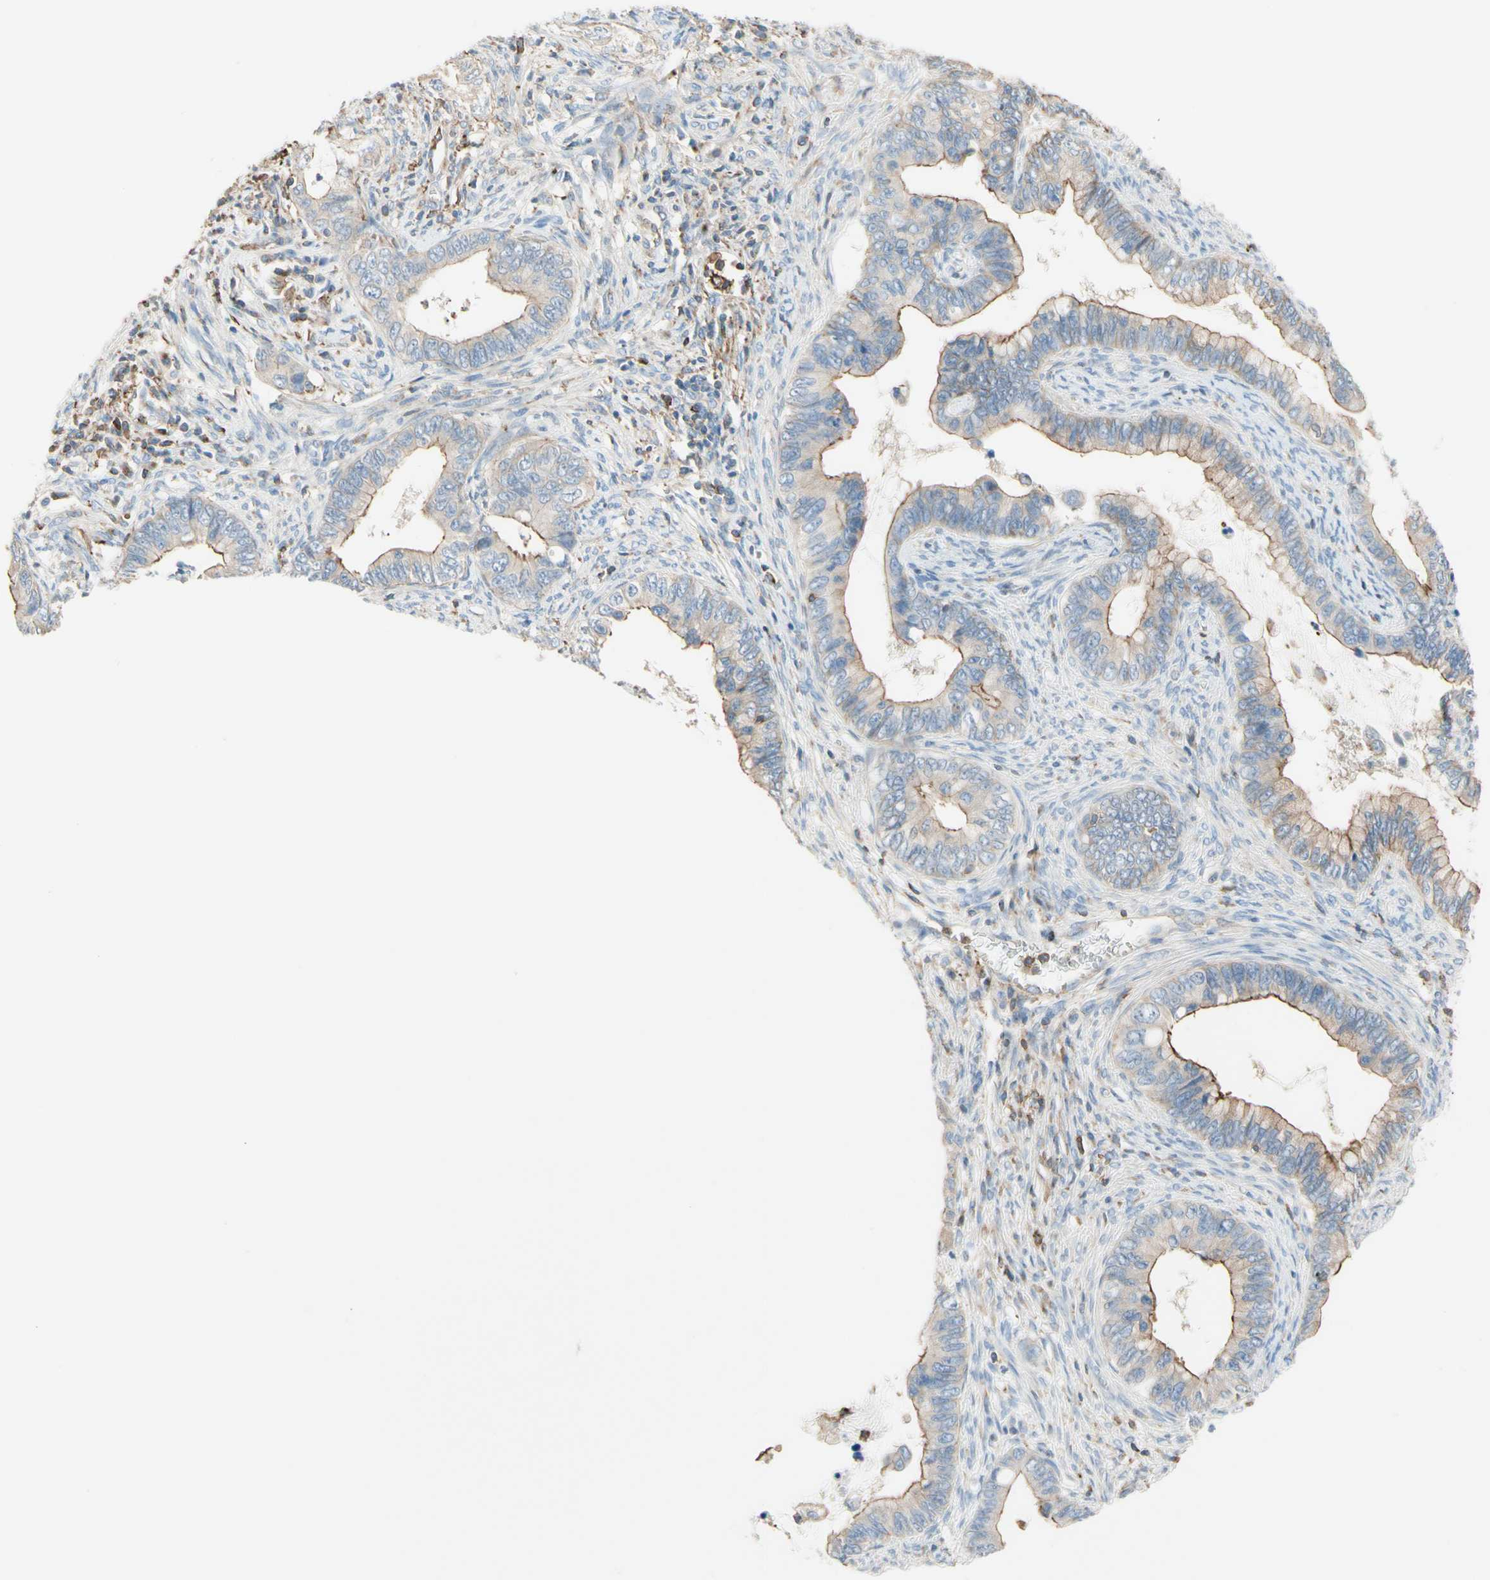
{"staining": {"intensity": "moderate", "quantity": "25%-75%", "location": "cytoplasmic/membranous"}, "tissue": "cervical cancer", "cell_type": "Tumor cells", "image_type": "cancer", "snomed": [{"axis": "morphology", "description": "Adenocarcinoma, NOS"}, {"axis": "topography", "description": "Cervix"}], "caption": "Cervical cancer (adenocarcinoma) stained with DAB (3,3'-diaminobenzidine) immunohistochemistry (IHC) shows medium levels of moderate cytoplasmic/membranous expression in about 25%-75% of tumor cells.", "gene": "SEMA4C", "patient": {"sex": "female", "age": 44}}